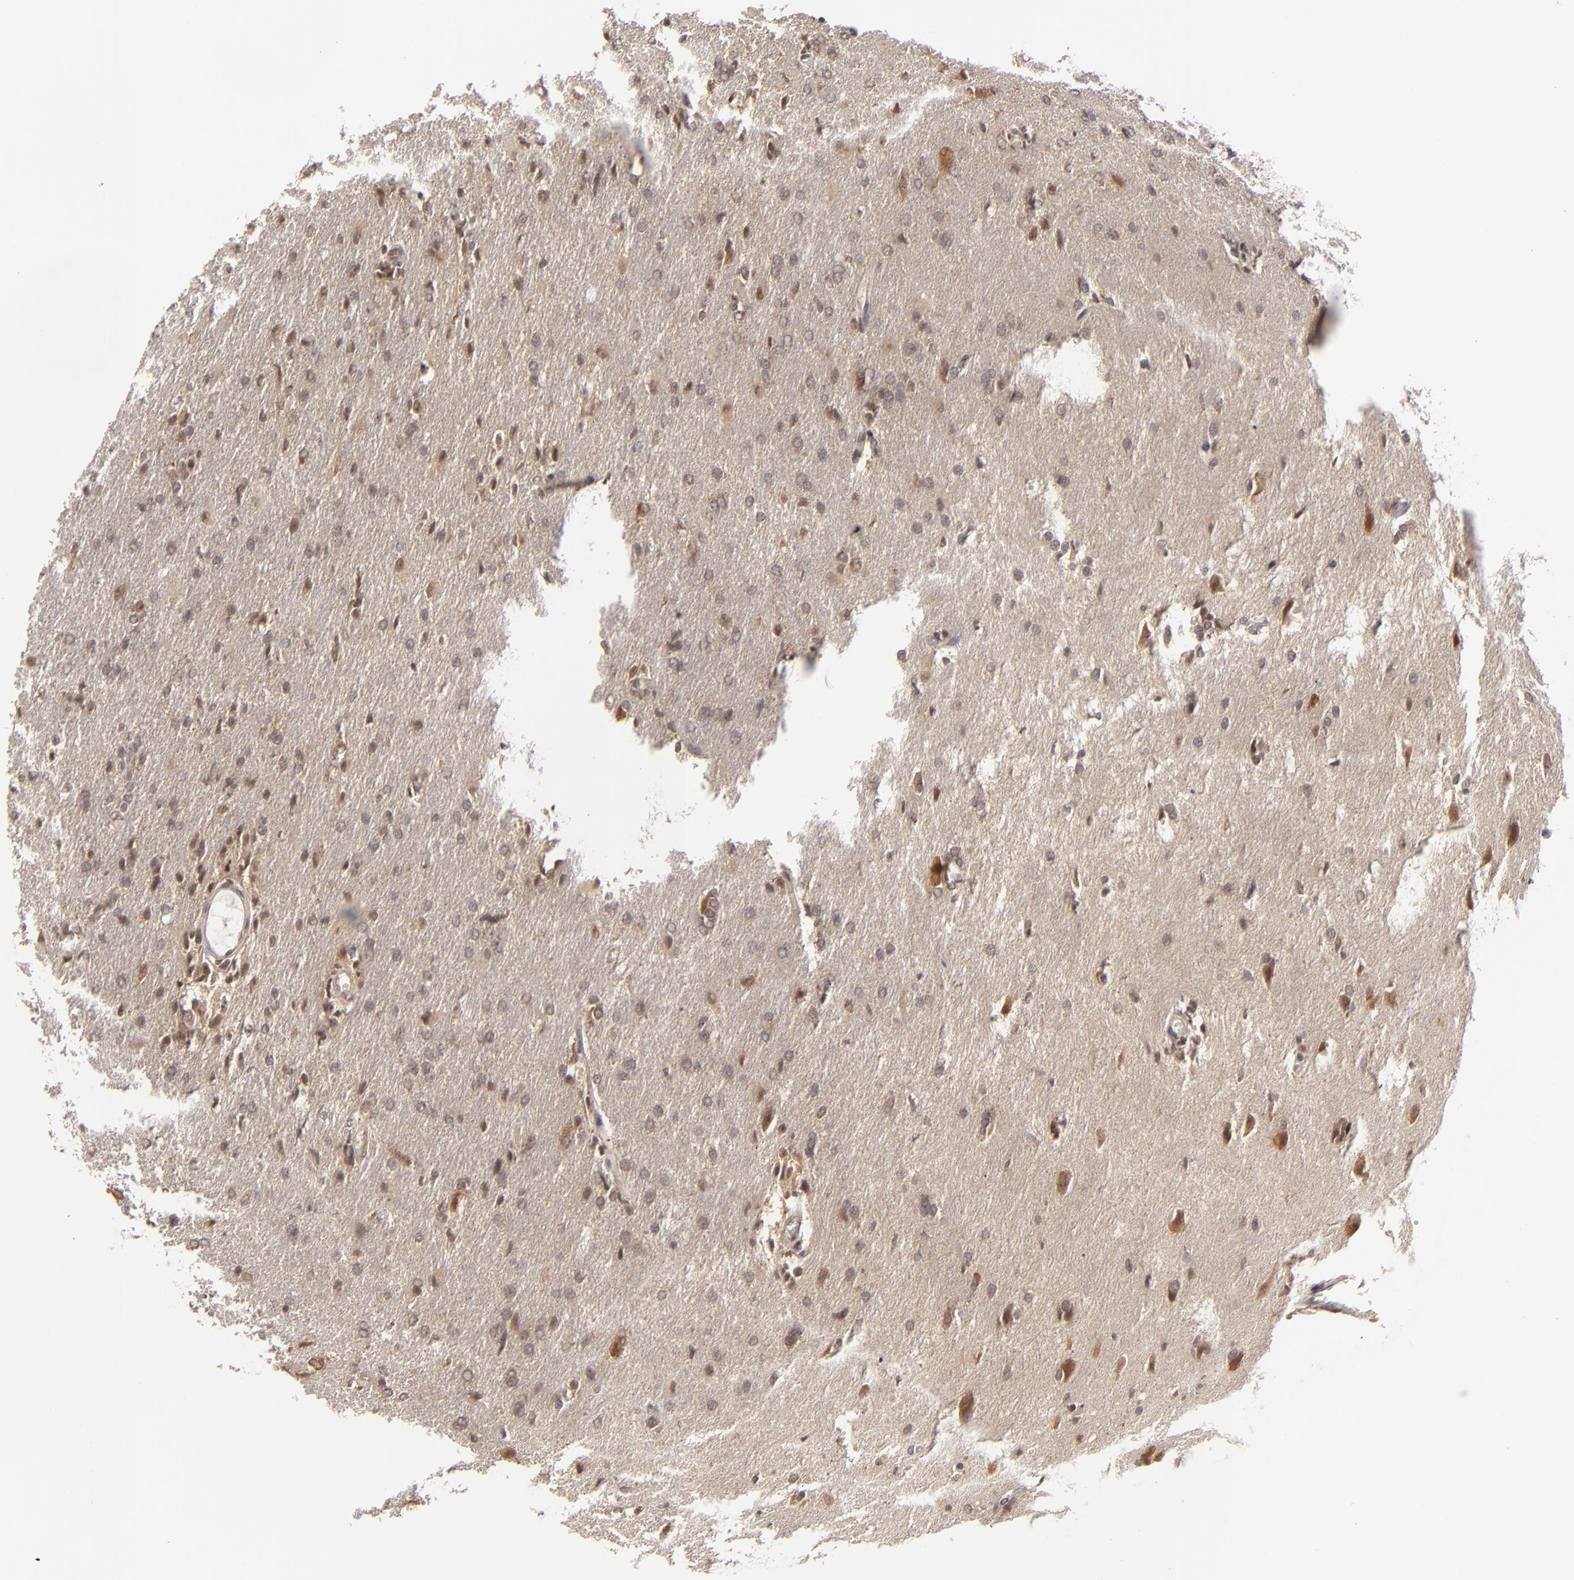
{"staining": {"intensity": "weak", "quantity": "25%-75%", "location": "cytoplasmic/membranous"}, "tissue": "glioma", "cell_type": "Tumor cells", "image_type": "cancer", "snomed": [{"axis": "morphology", "description": "Glioma, malignant, High grade"}, {"axis": "topography", "description": "Brain"}], "caption": "Tumor cells demonstrate low levels of weak cytoplasmic/membranous expression in about 25%-75% of cells in malignant high-grade glioma.", "gene": "MAPK3", "patient": {"sex": "male", "age": 68}}